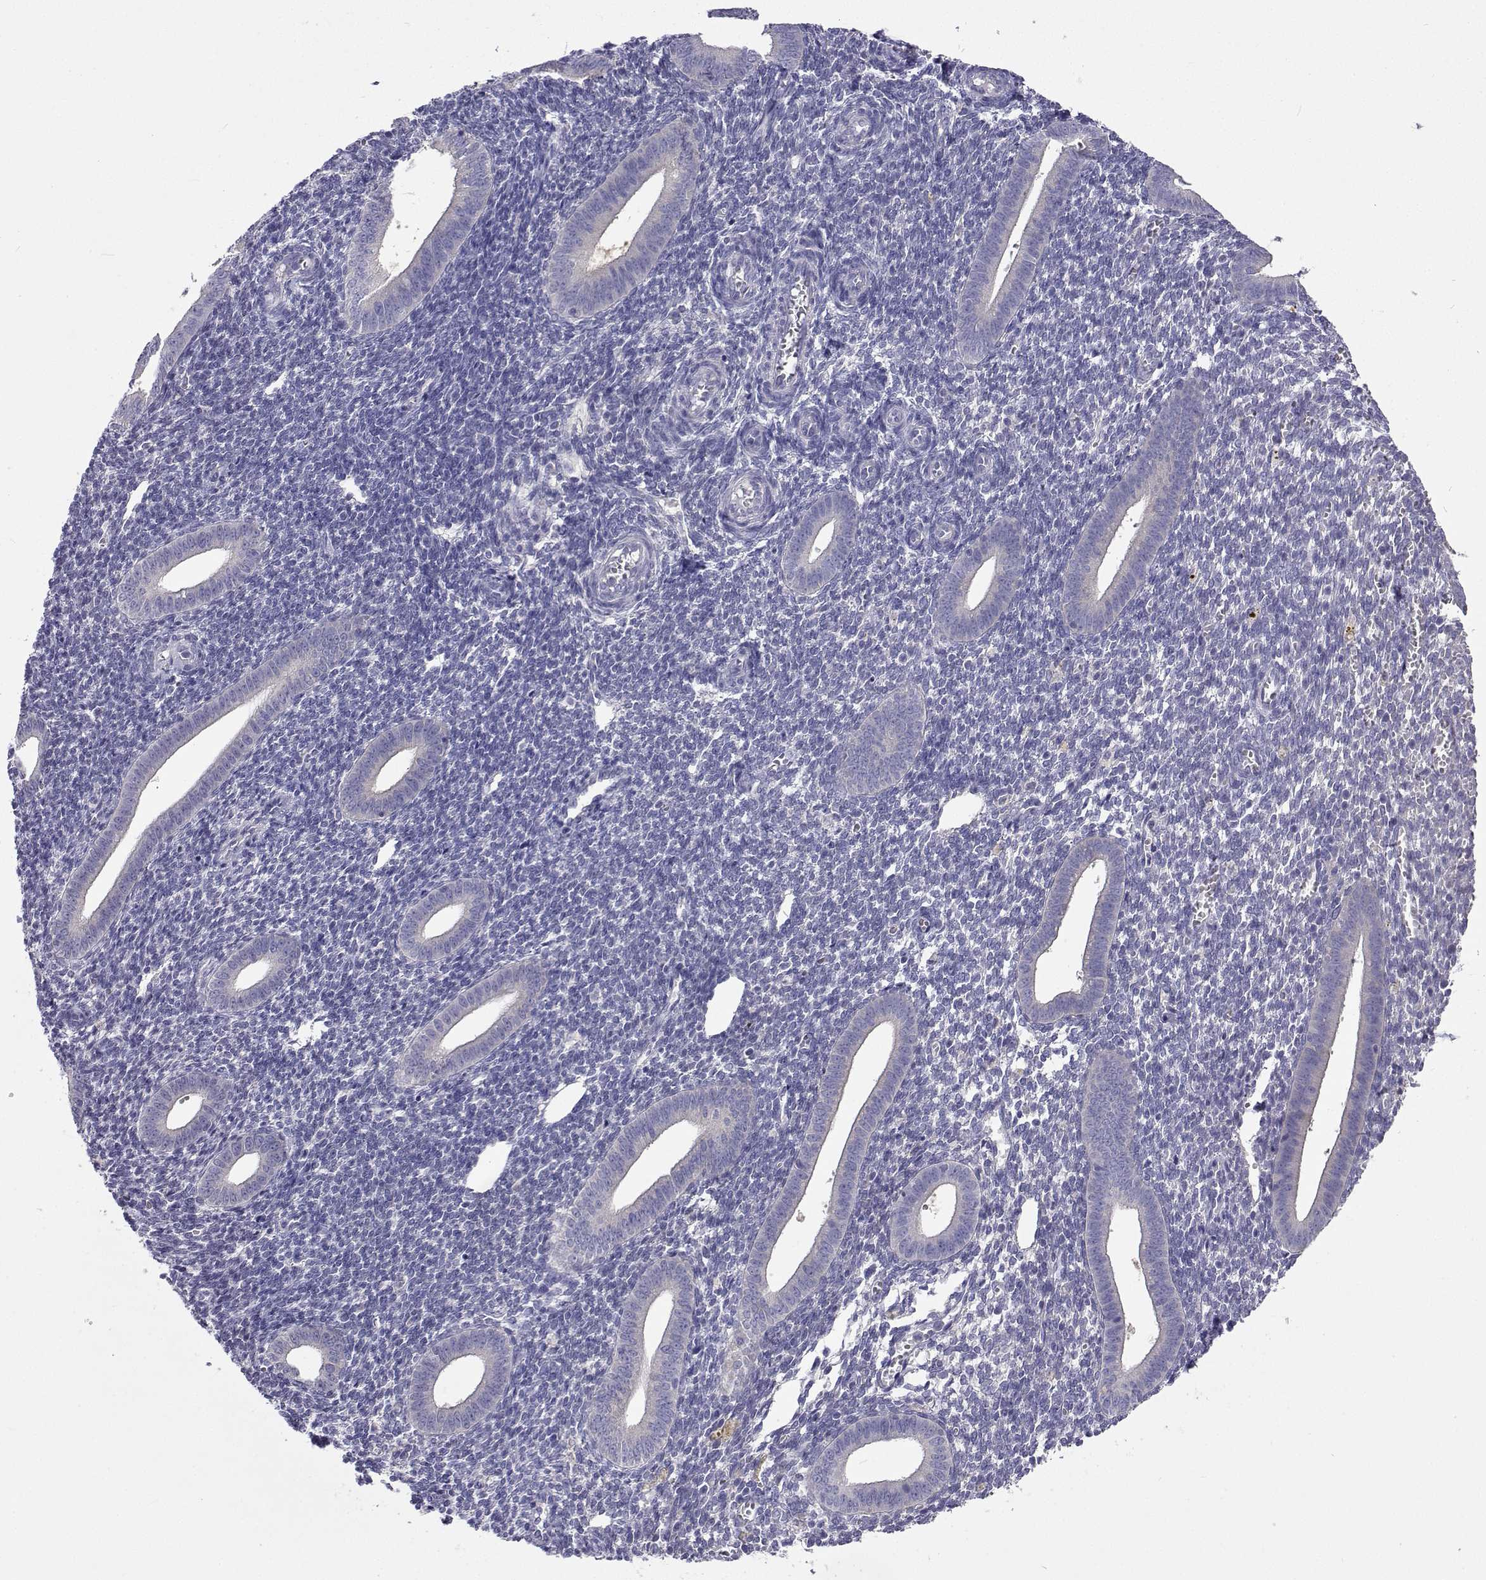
{"staining": {"intensity": "negative", "quantity": "none", "location": "none"}, "tissue": "endometrium", "cell_type": "Cells in endometrial stroma", "image_type": "normal", "snomed": [{"axis": "morphology", "description": "Normal tissue, NOS"}, {"axis": "topography", "description": "Endometrium"}], "caption": "A high-resolution image shows immunohistochemistry staining of benign endometrium, which demonstrates no significant positivity in cells in endometrial stroma.", "gene": "LHFPL7", "patient": {"sex": "female", "age": 25}}